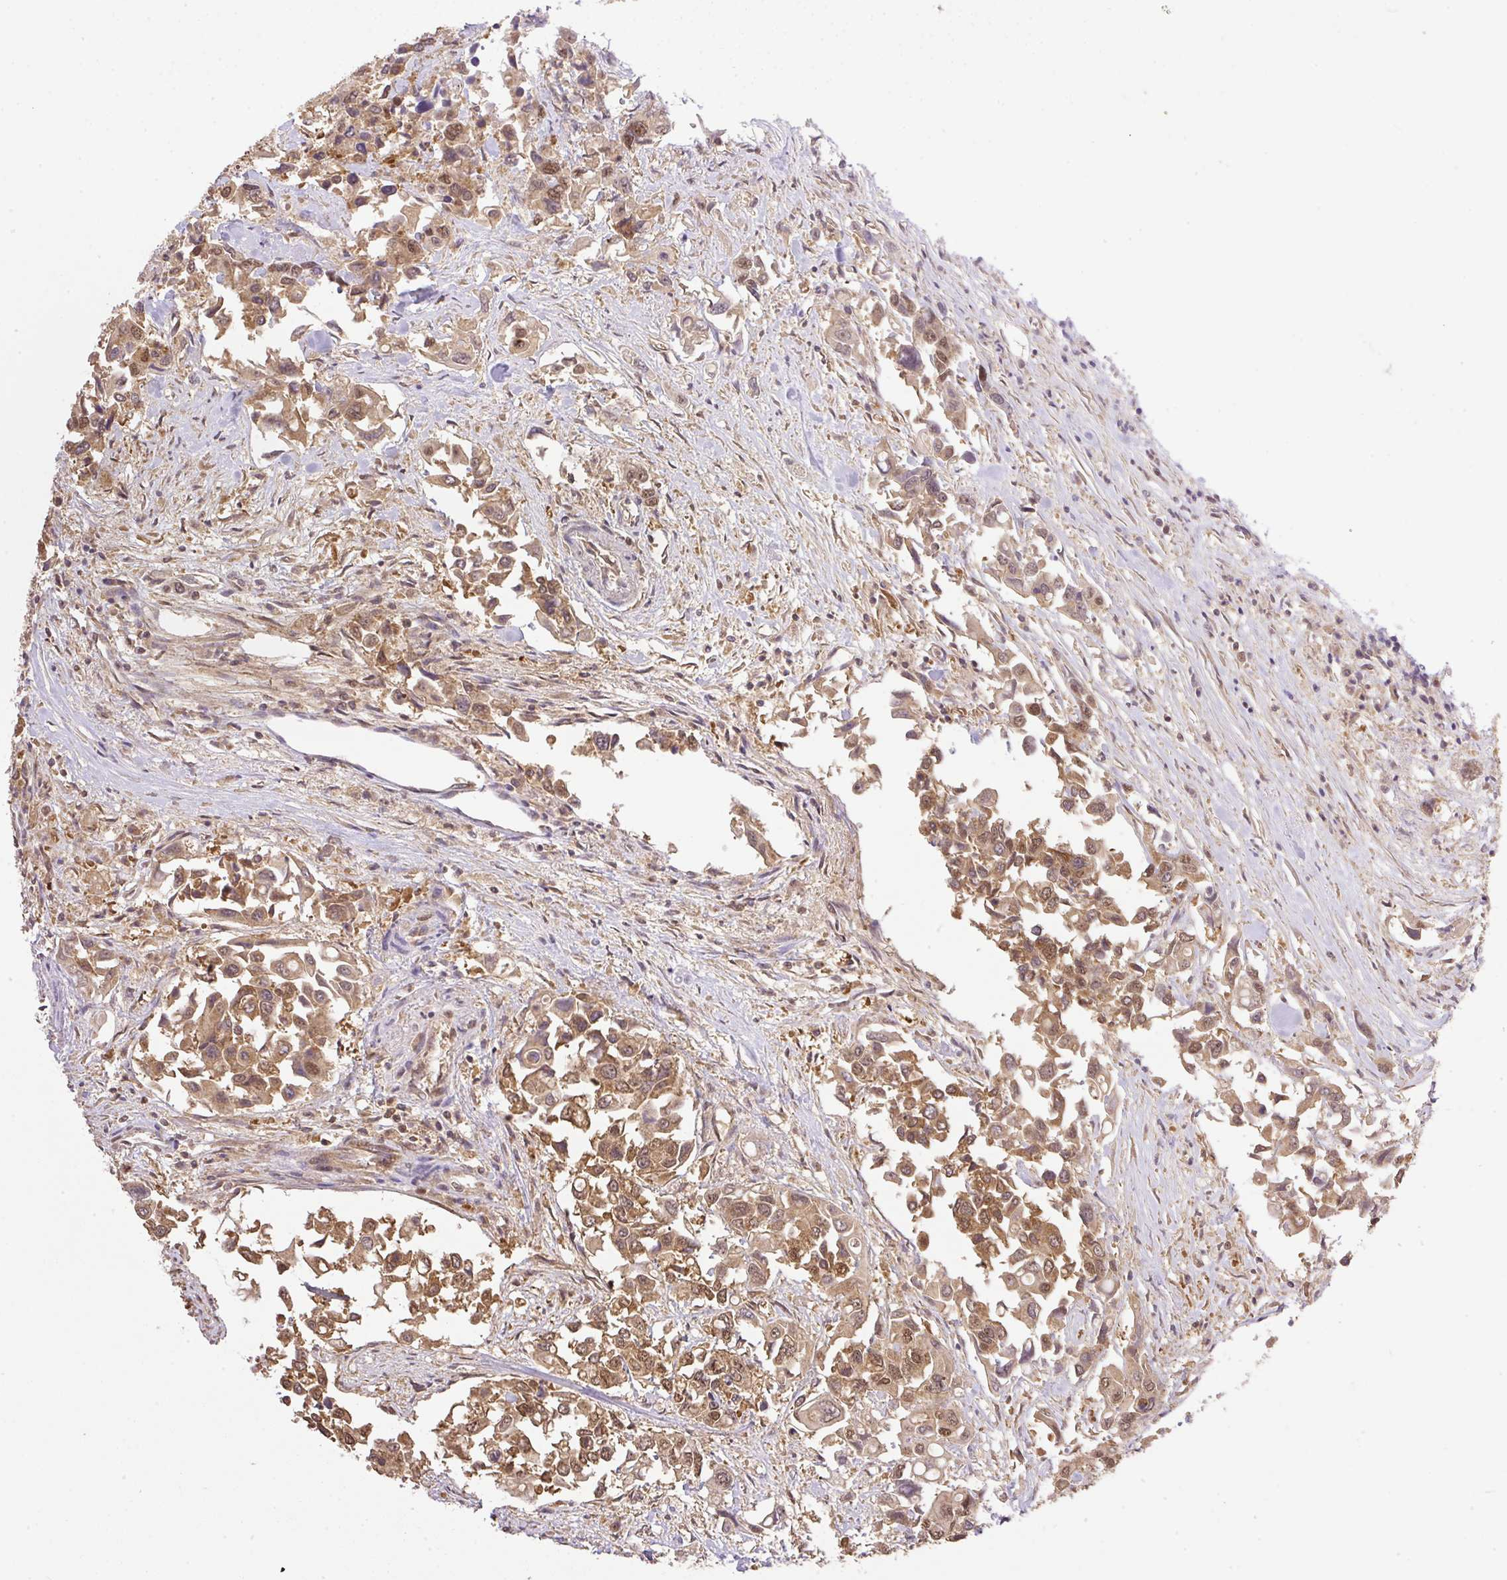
{"staining": {"intensity": "moderate", "quantity": ">75%", "location": "cytoplasmic/membranous,nuclear"}, "tissue": "colorectal cancer", "cell_type": "Tumor cells", "image_type": "cancer", "snomed": [{"axis": "morphology", "description": "Adenocarcinoma, NOS"}, {"axis": "topography", "description": "Colon"}], "caption": "Protein expression by immunohistochemistry (IHC) displays moderate cytoplasmic/membranous and nuclear positivity in about >75% of tumor cells in colorectal cancer. (DAB (3,3'-diaminobenzidine) = brown stain, brightfield microscopy at high magnification).", "gene": "VPS25", "patient": {"sex": "male", "age": 77}}